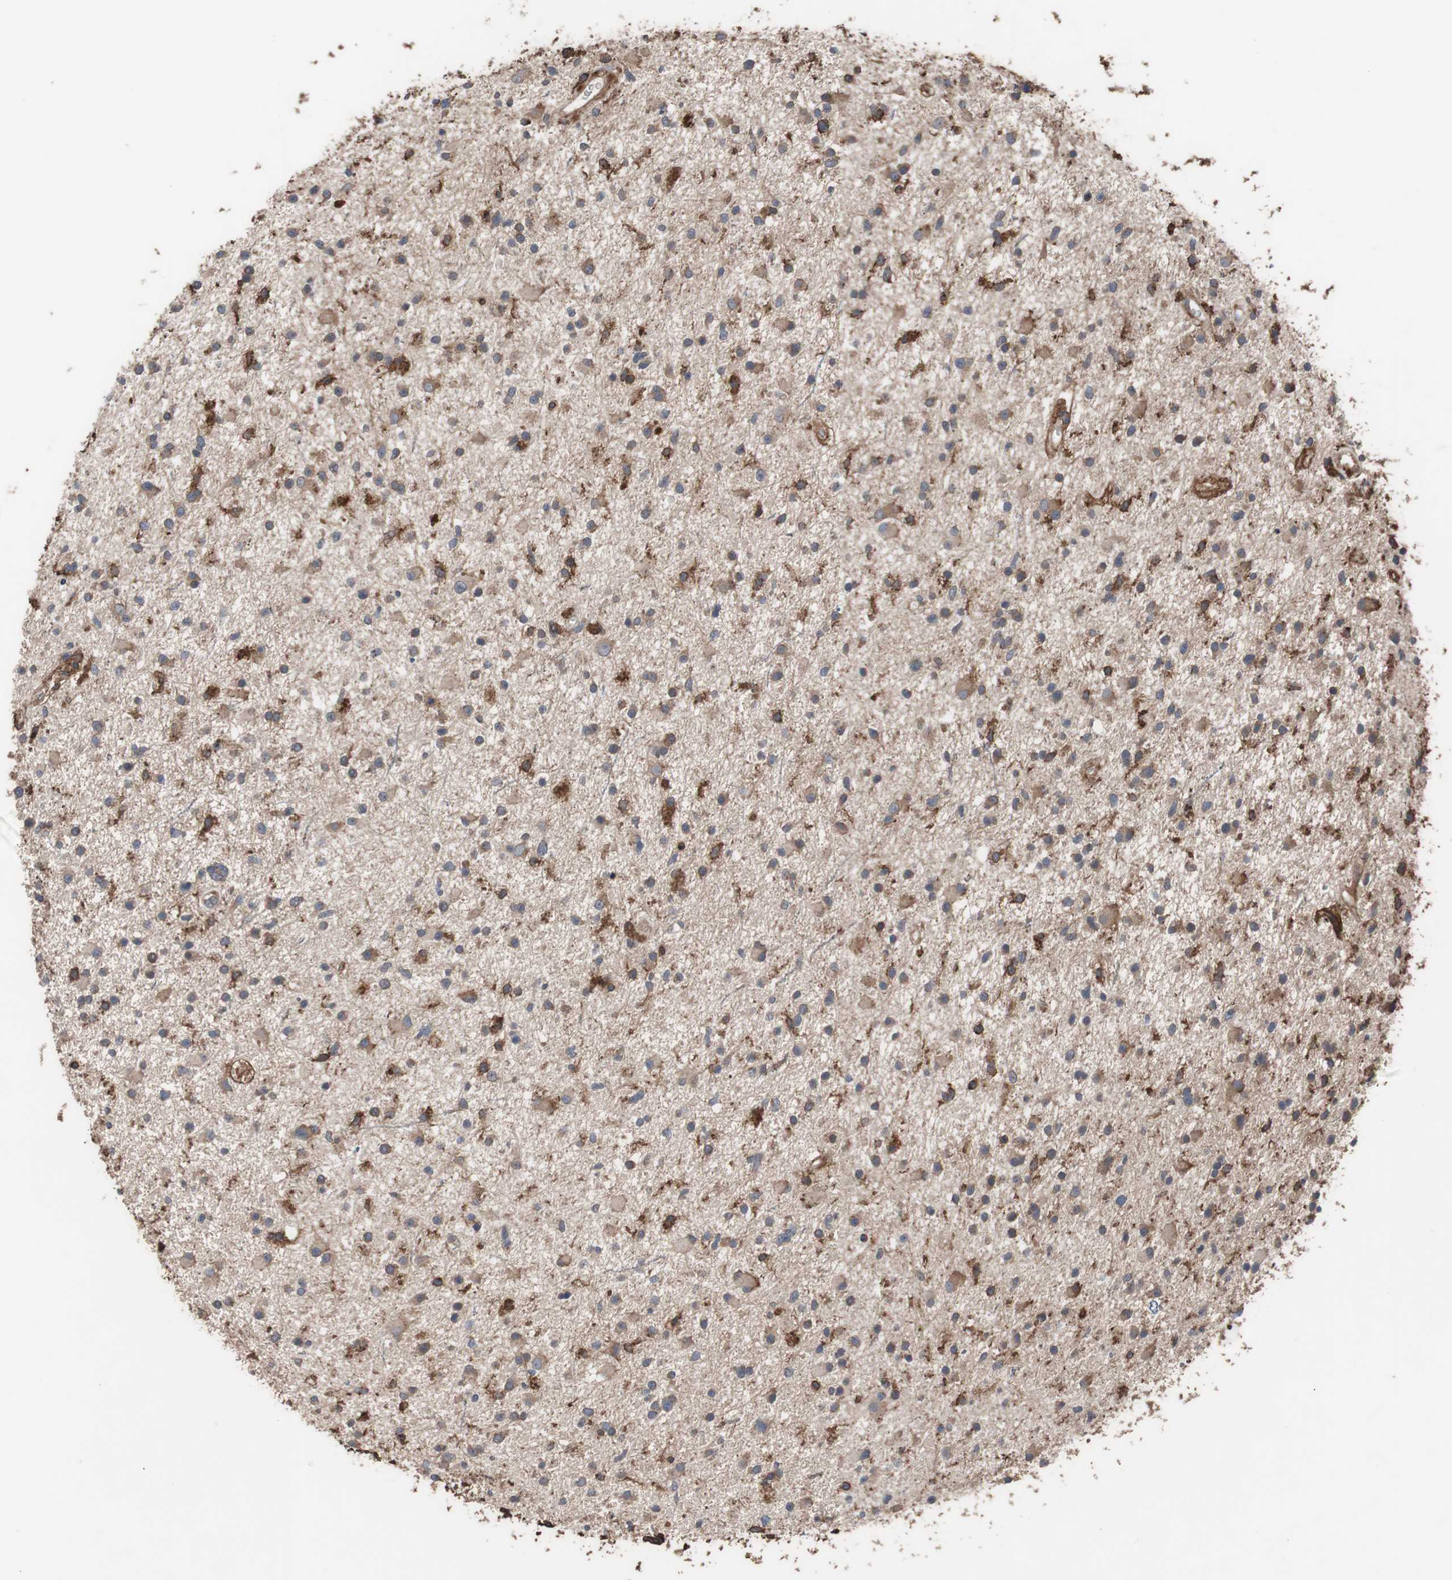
{"staining": {"intensity": "strong", "quantity": "<25%", "location": "cytoplasmic/membranous"}, "tissue": "glioma", "cell_type": "Tumor cells", "image_type": "cancer", "snomed": [{"axis": "morphology", "description": "Glioma, malignant, High grade"}, {"axis": "topography", "description": "Brain"}], "caption": "High-grade glioma (malignant) stained for a protein (brown) reveals strong cytoplasmic/membranous positive expression in about <25% of tumor cells.", "gene": "COL6A2", "patient": {"sex": "male", "age": 33}}